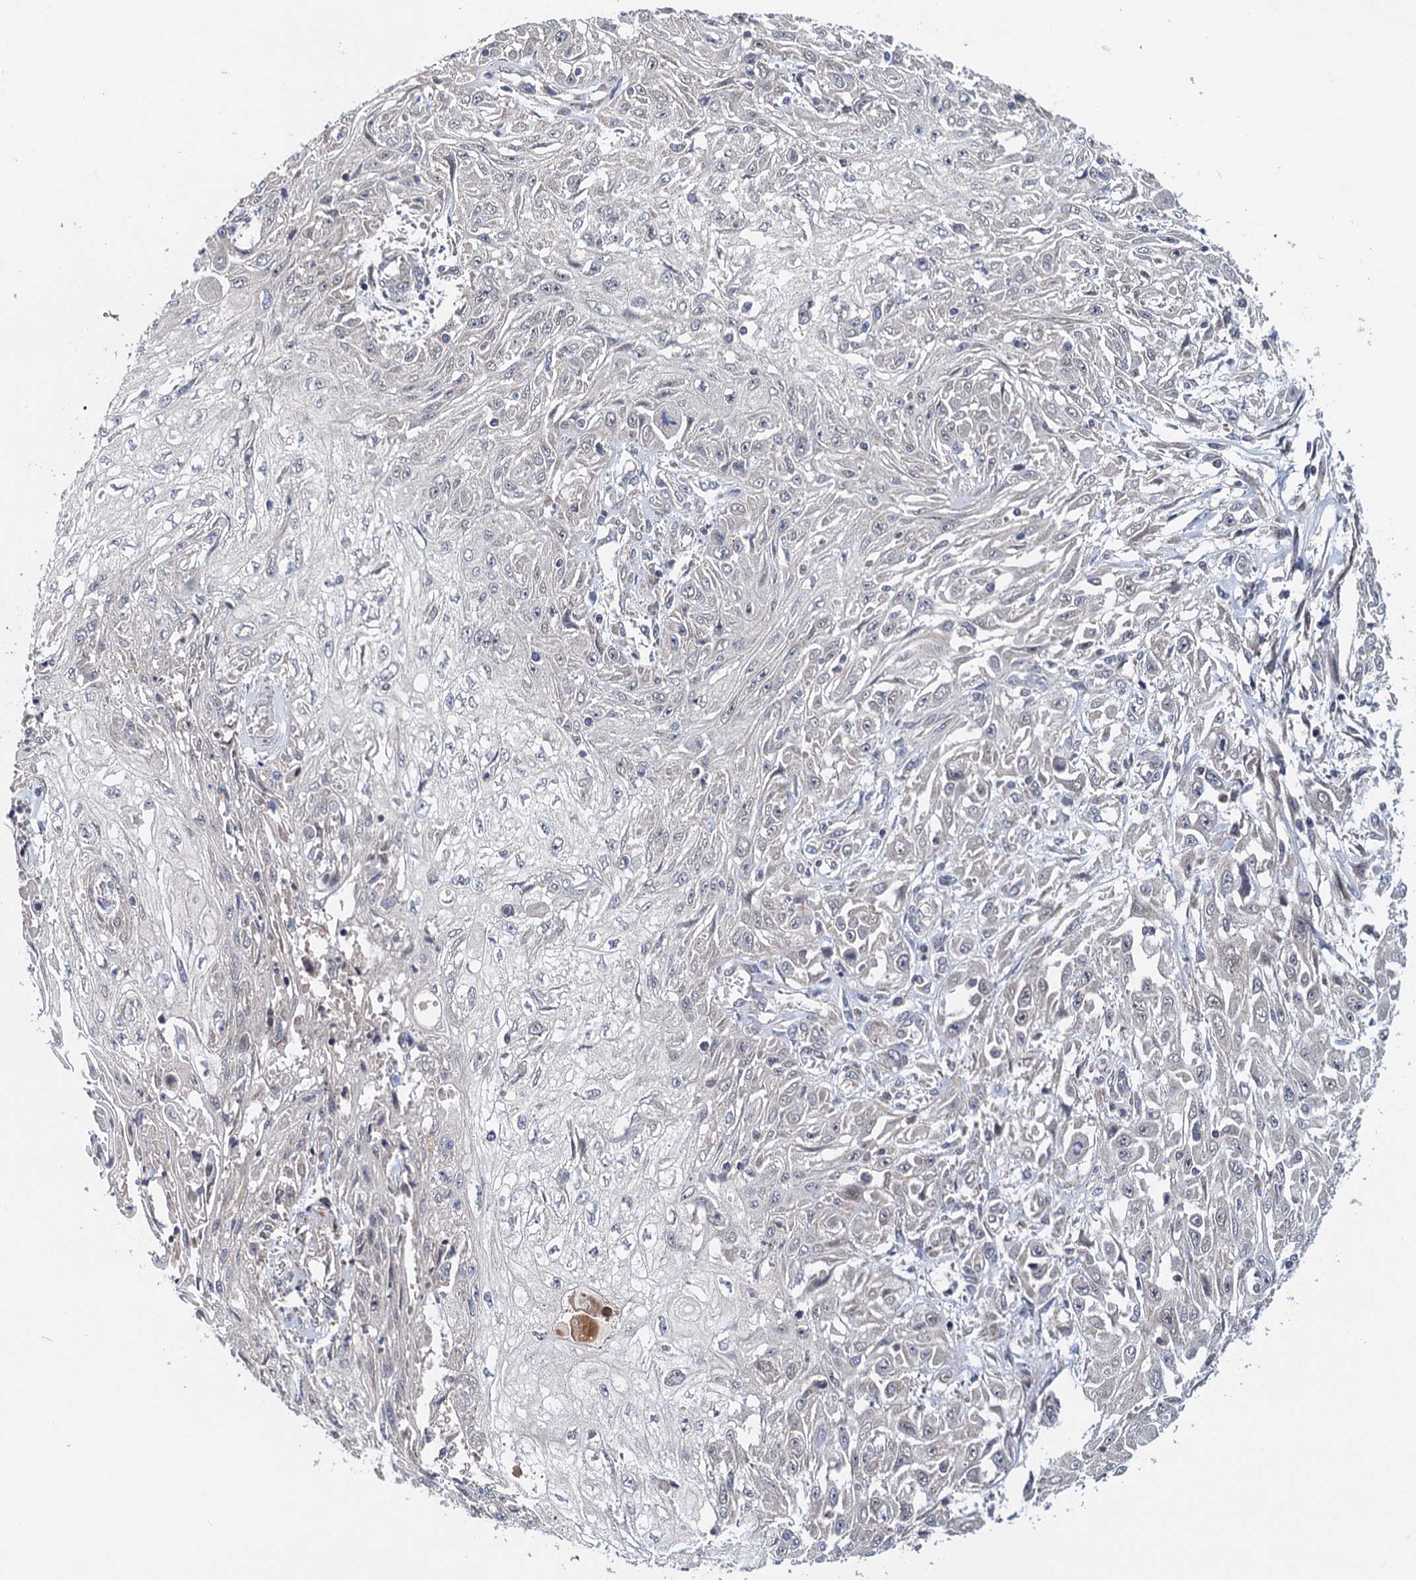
{"staining": {"intensity": "negative", "quantity": "none", "location": "none"}, "tissue": "skin cancer", "cell_type": "Tumor cells", "image_type": "cancer", "snomed": [{"axis": "morphology", "description": "Squamous cell carcinoma, NOS"}, {"axis": "morphology", "description": "Squamous cell carcinoma, metastatic, NOS"}, {"axis": "topography", "description": "Skin"}, {"axis": "topography", "description": "Lymph node"}], "caption": "Skin cancer (metastatic squamous cell carcinoma) was stained to show a protein in brown. There is no significant staining in tumor cells.", "gene": "MDM1", "patient": {"sex": "male", "age": 75}}